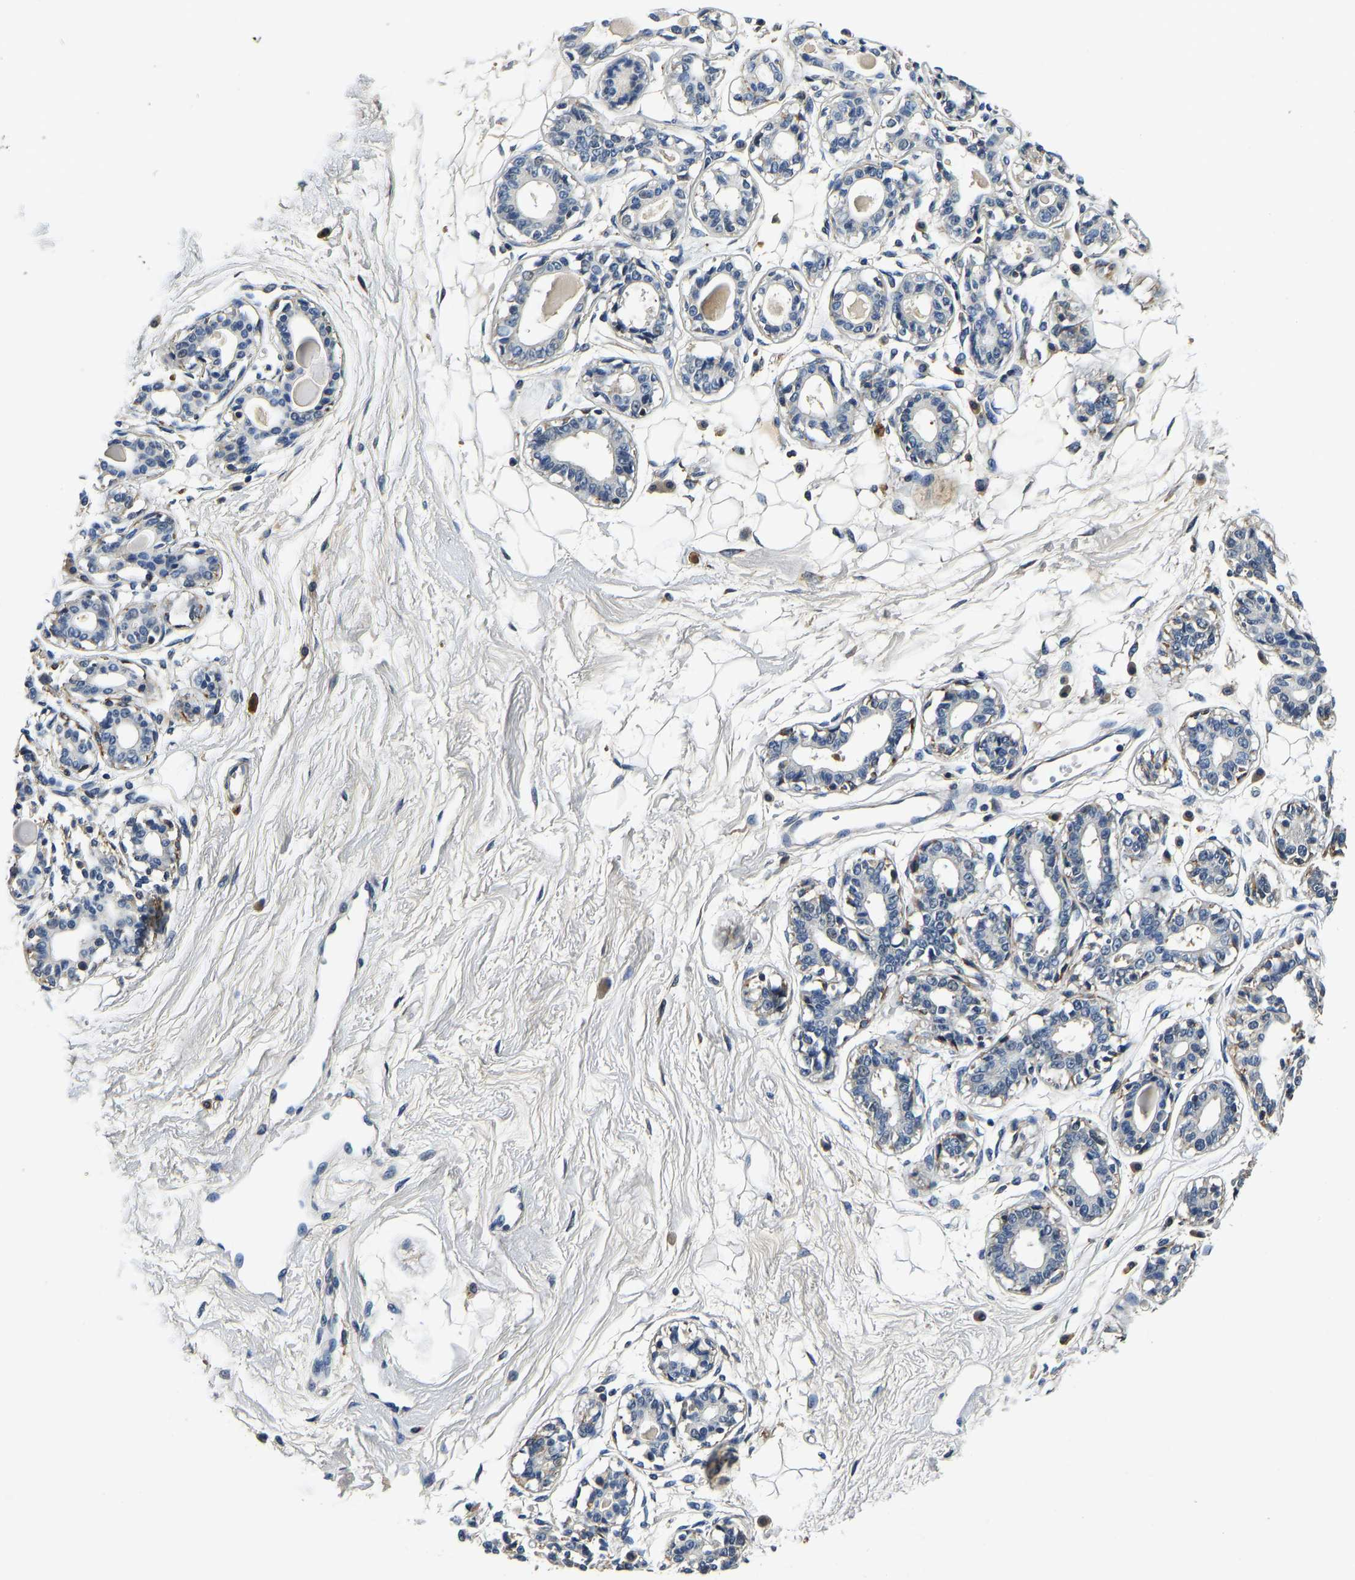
{"staining": {"intensity": "negative", "quantity": "none", "location": "none"}, "tissue": "breast", "cell_type": "Adipocytes", "image_type": "normal", "snomed": [{"axis": "morphology", "description": "Normal tissue, NOS"}, {"axis": "topography", "description": "Breast"}], "caption": "Immunohistochemistry (IHC) histopathology image of benign breast: human breast stained with DAB exhibits no significant protein positivity in adipocytes.", "gene": "RESF1", "patient": {"sex": "female", "age": 45}}